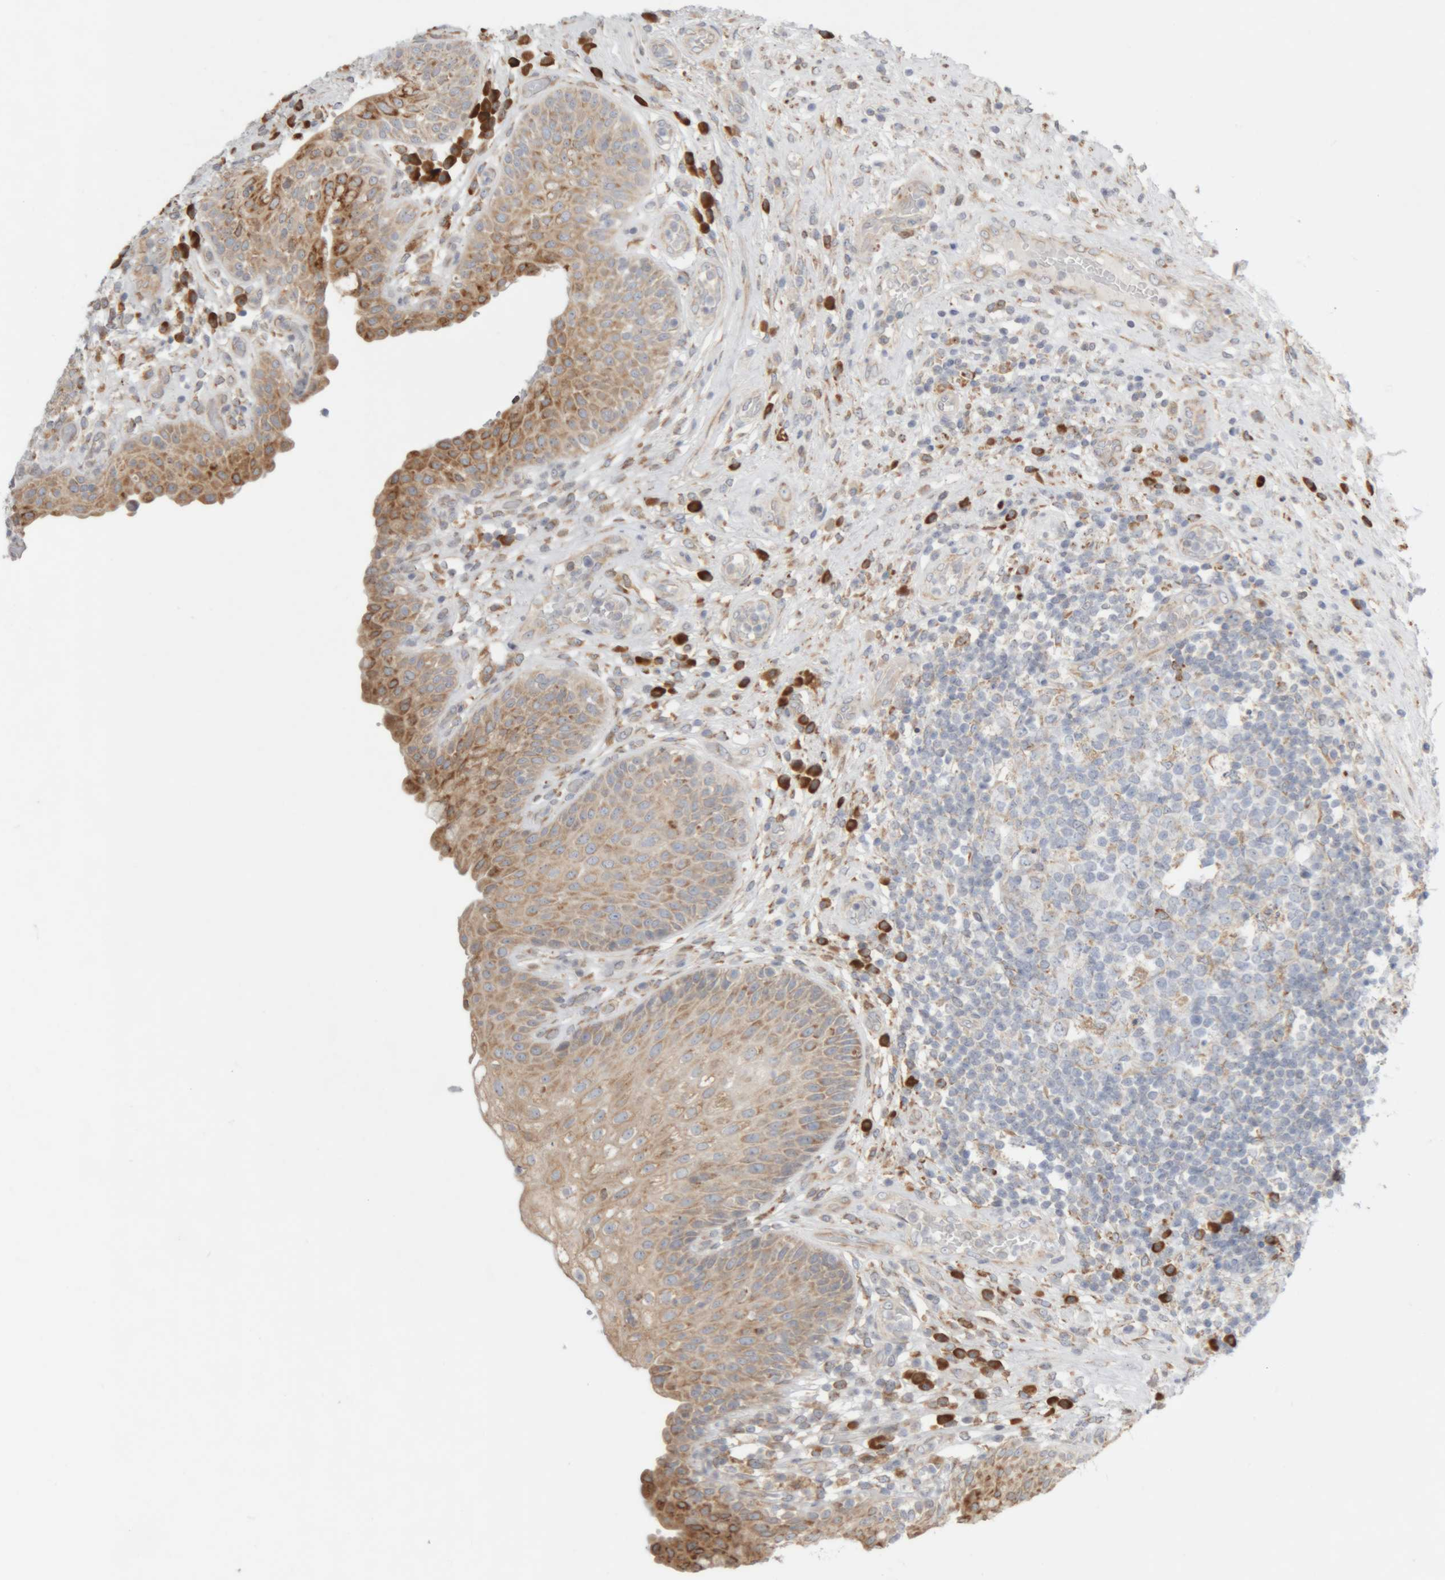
{"staining": {"intensity": "moderate", "quantity": ">75%", "location": "cytoplasmic/membranous"}, "tissue": "urinary bladder", "cell_type": "Urothelial cells", "image_type": "normal", "snomed": [{"axis": "morphology", "description": "Normal tissue, NOS"}, {"axis": "topography", "description": "Urinary bladder"}], "caption": "Immunohistochemical staining of unremarkable urinary bladder displays moderate cytoplasmic/membranous protein staining in approximately >75% of urothelial cells. (DAB (3,3'-diaminobenzidine) = brown stain, brightfield microscopy at high magnification).", "gene": "RPN2", "patient": {"sex": "female", "age": 62}}